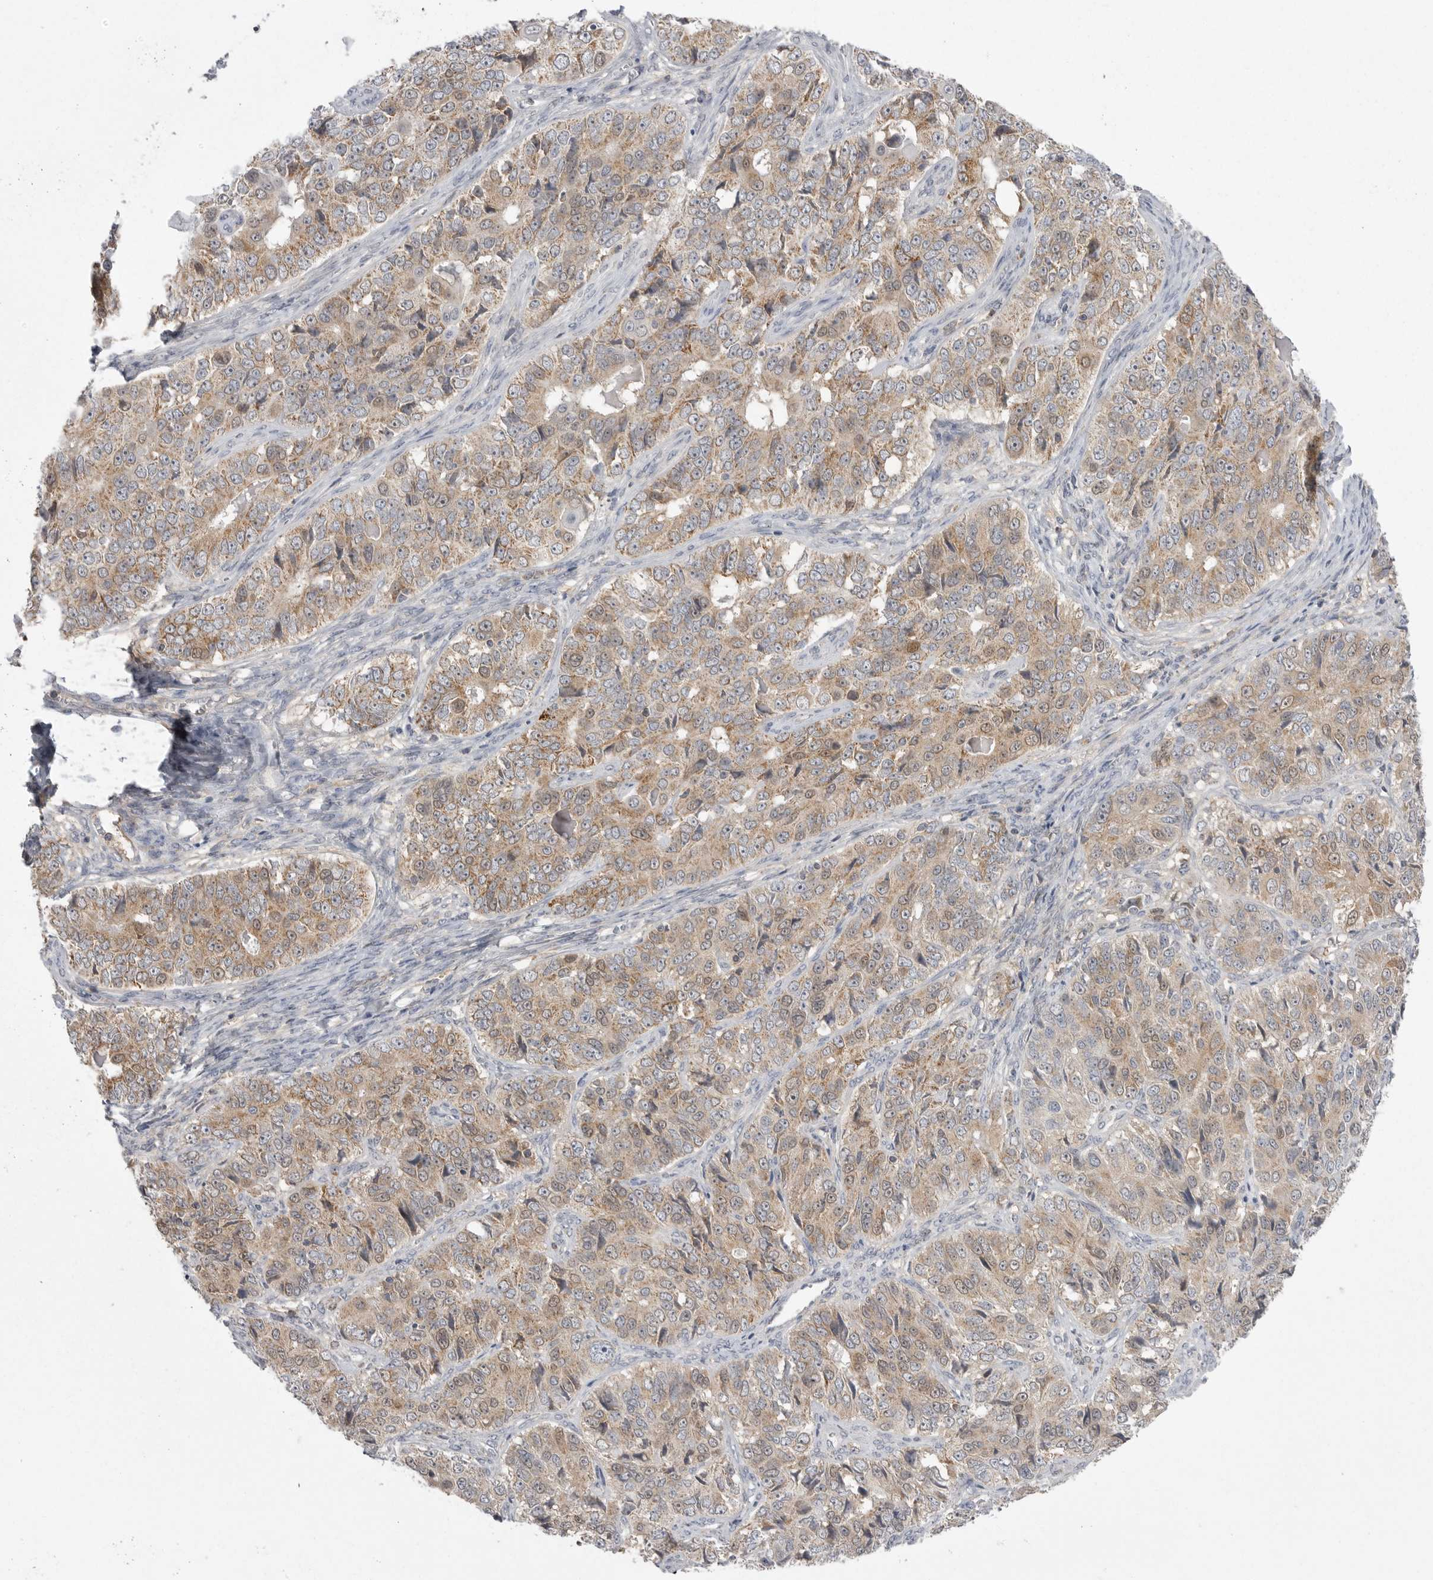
{"staining": {"intensity": "weak", "quantity": ">75%", "location": "cytoplasmic/membranous"}, "tissue": "ovarian cancer", "cell_type": "Tumor cells", "image_type": "cancer", "snomed": [{"axis": "morphology", "description": "Carcinoma, endometroid"}, {"axis": "topography", "description": "Ovary"}], "caption": "An immunohistochemistry (IHC) photomicrograph of tumor tissue is shown. Protein staining in brown shows weak cytoplasmic/membranous positivity in ovarian cancer (endometroid carcinoma) within tumor cells. The protein of interest is shown in brown color, while the nuclei are stained blue.", "gene": "KYAT3", "patient": {"sex": "female", "age": 51}}